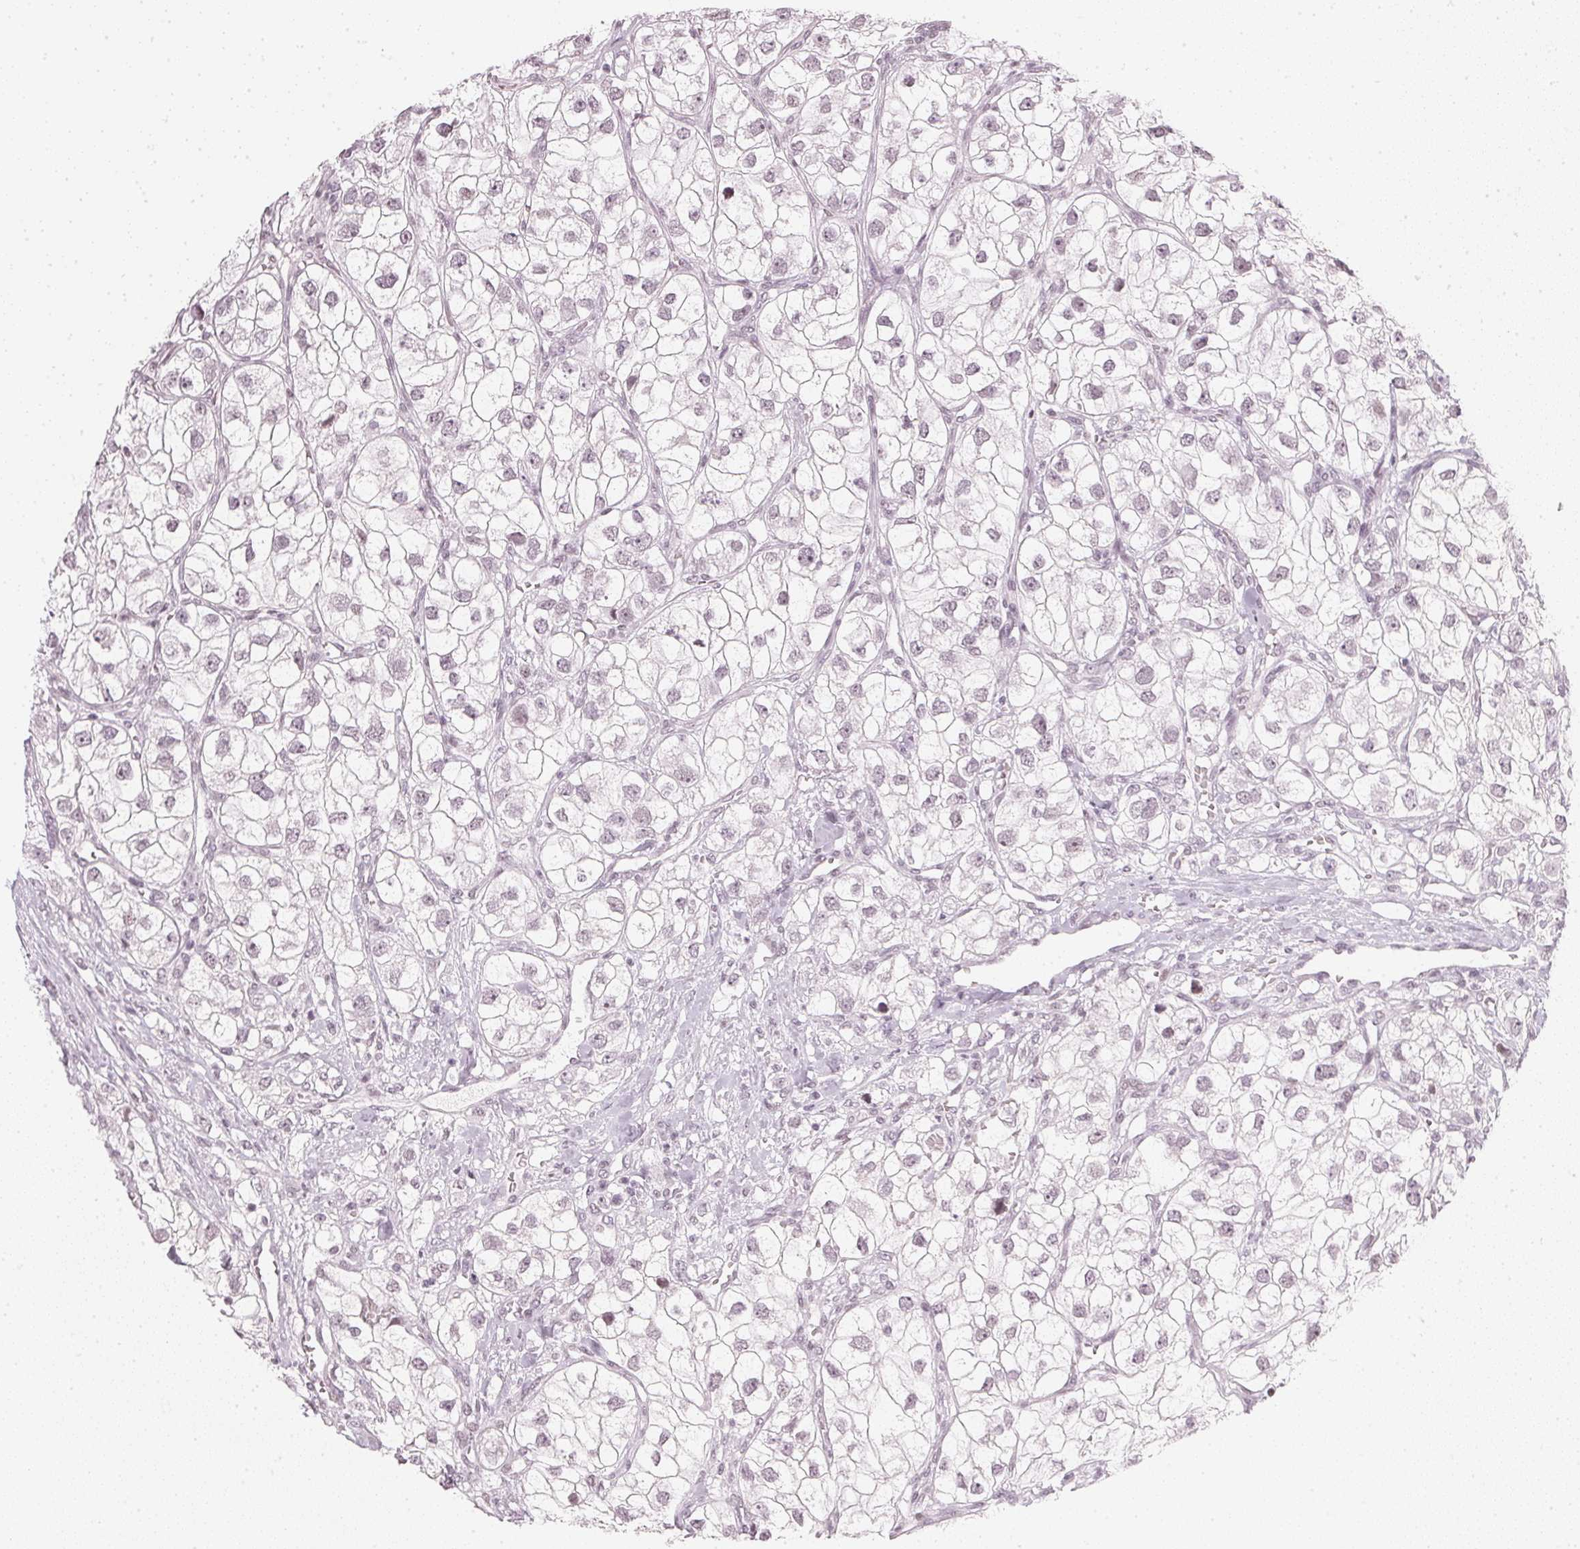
{"staining": {"intensity": "negative", "quantity": "none", "location": "none"}, "tissue": "renal cancer", "cell_type": "Tumor cells", "image_type": "cancer", "snomed": [{"axis": "morphology", "description": "Adenocarcinoma, NOS"}, {"axis": "topography", "description": "Kidney"}], "caption": "DAB immunohistochemical staining of renal adenocarcinoma demonstrates no significant positivity in tumor cells.", "gene": "DNAJC6", "patient": {"sex": "male", "age": 59}}